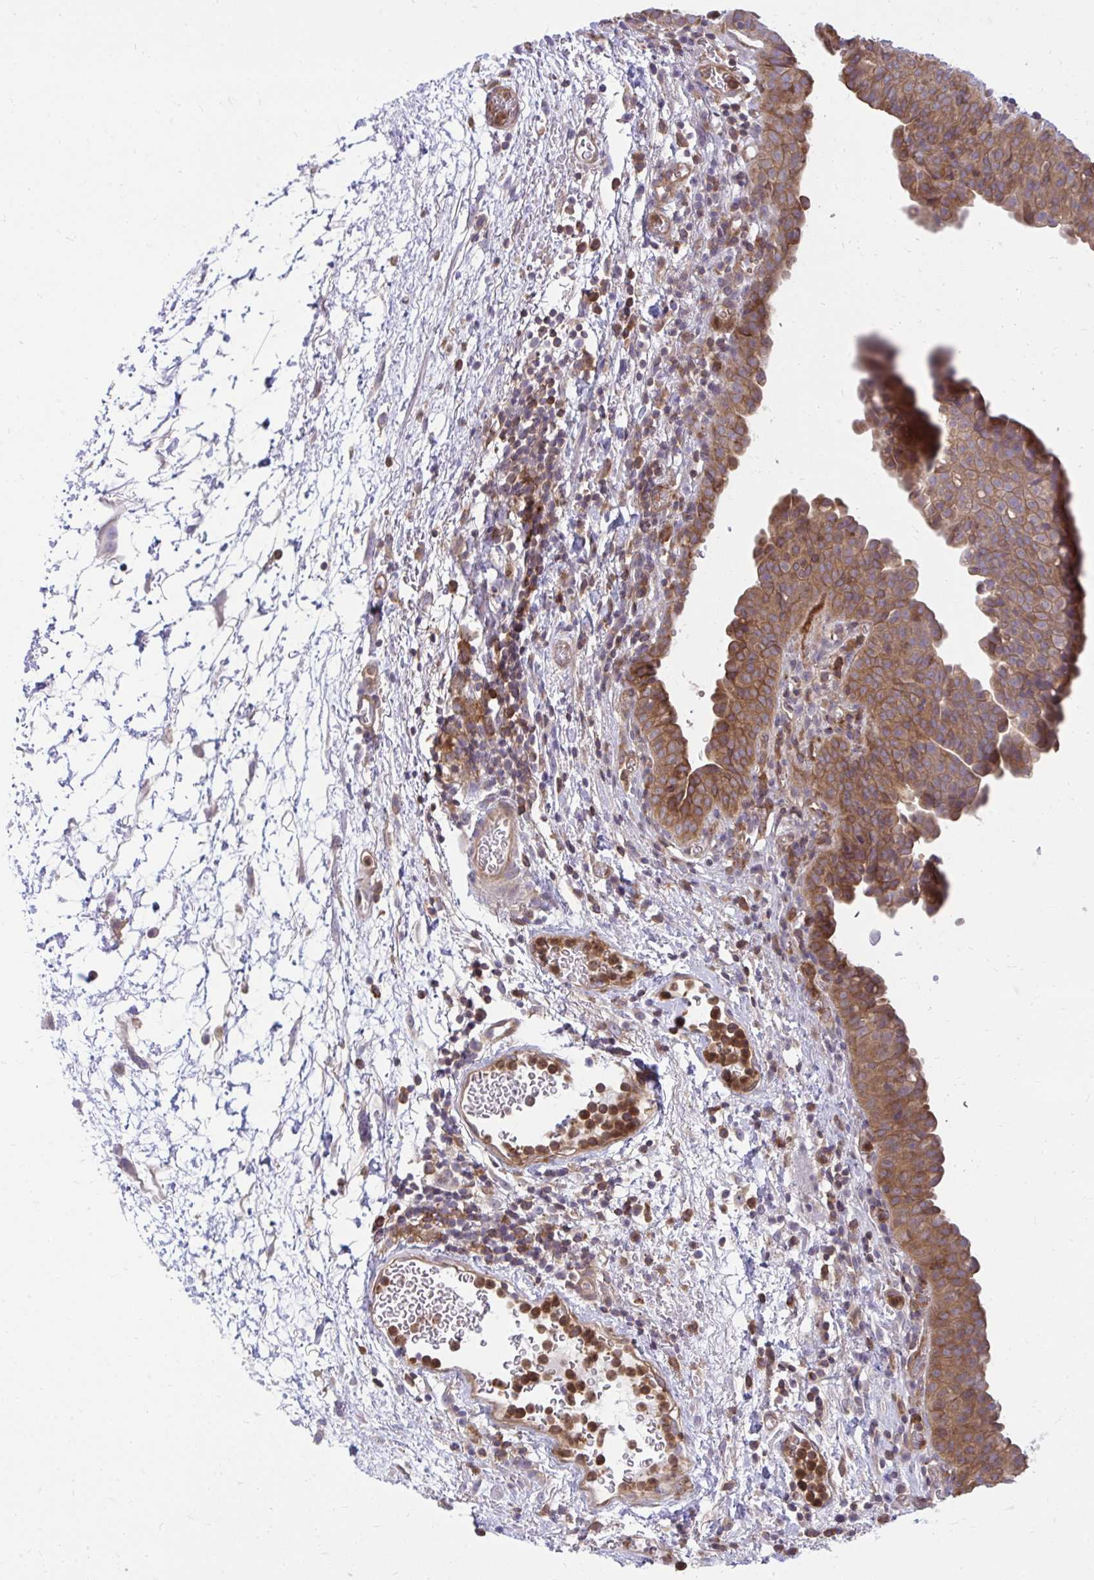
{"staining": {"intensity": "moderate", "quantity": ">75%", "location": "cytoplasmic/membranous"}, "tissue": "urinary bladder", "cell_type": "Urothelial cells", "image_type": "normal", "snomed": [{"axis": "morphology", "description": "Normal tissue, NOS"}, {"axis": "morphology", "description": "Inflammation, NOS"}, {"axis": "topography", "description": "Urinary bladder"}], "caption": "Immunohistochemistry histopathology image of benign human urinary bladder stained for a protein (brown), which reveals medium levels of moderate cytoplasmic/membranous expression in approximately >75% of urothelial cells.", "gene": "ASAP1", "patient": {"sex": "male", "age": 57}}